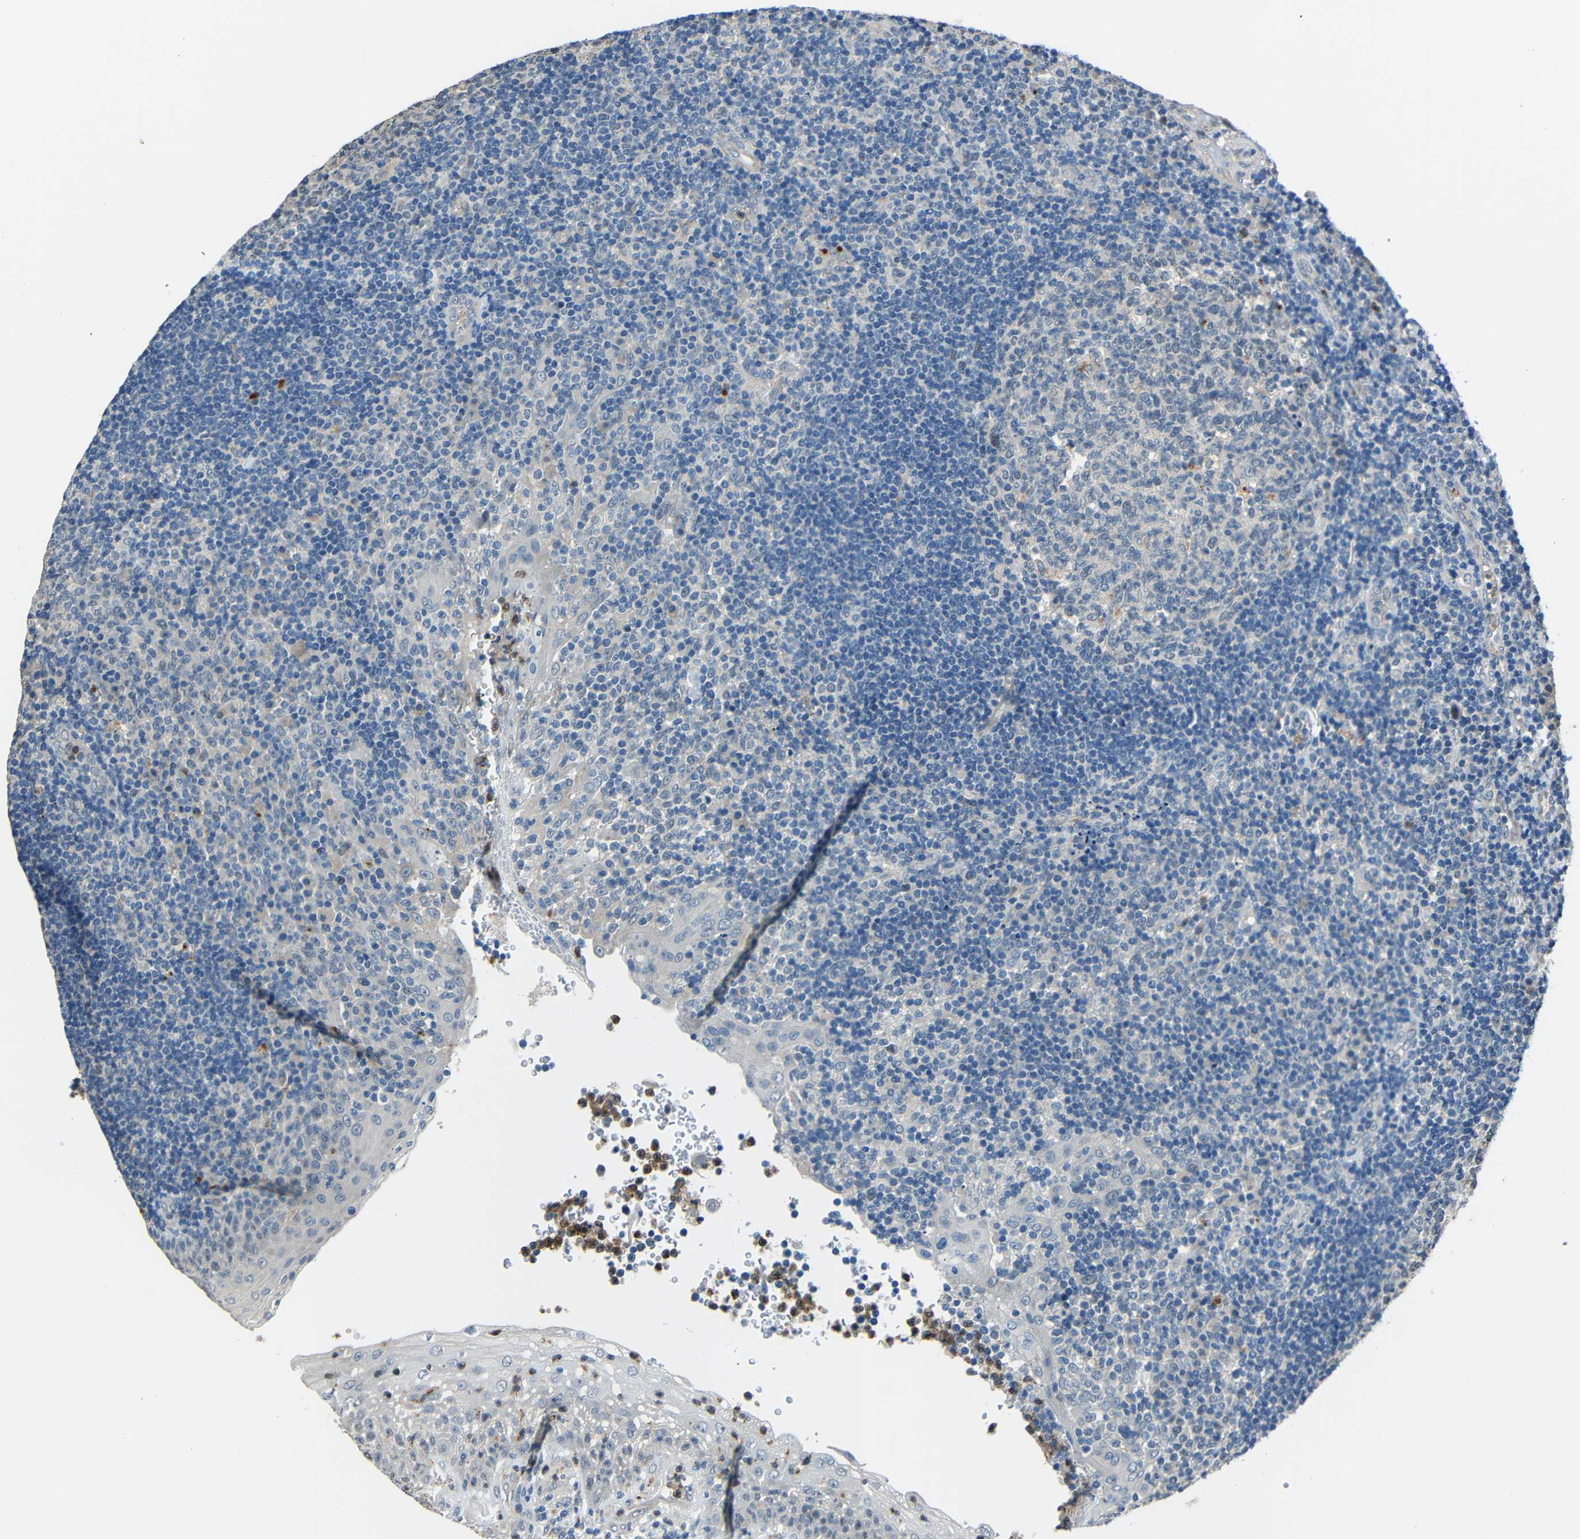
{"staining": {"intensity": "negative", "quantity": "none", "location": "none"}, "tissue": "tonsil", "cell_type": "Germinal center cells", "image_type": "normal", "snomed": [{"axis": "morphology", "description": "Normal tissue, NOS"}, {"axis": "topography", "description": "Tonsil"}], "caption": "Protein analysis of benign tonsil shows no significant positivity in germinal center cells. Nuclei are stained in blue.", "gene": "STBD1", "patient": {"sex": "male", "age": 37}}